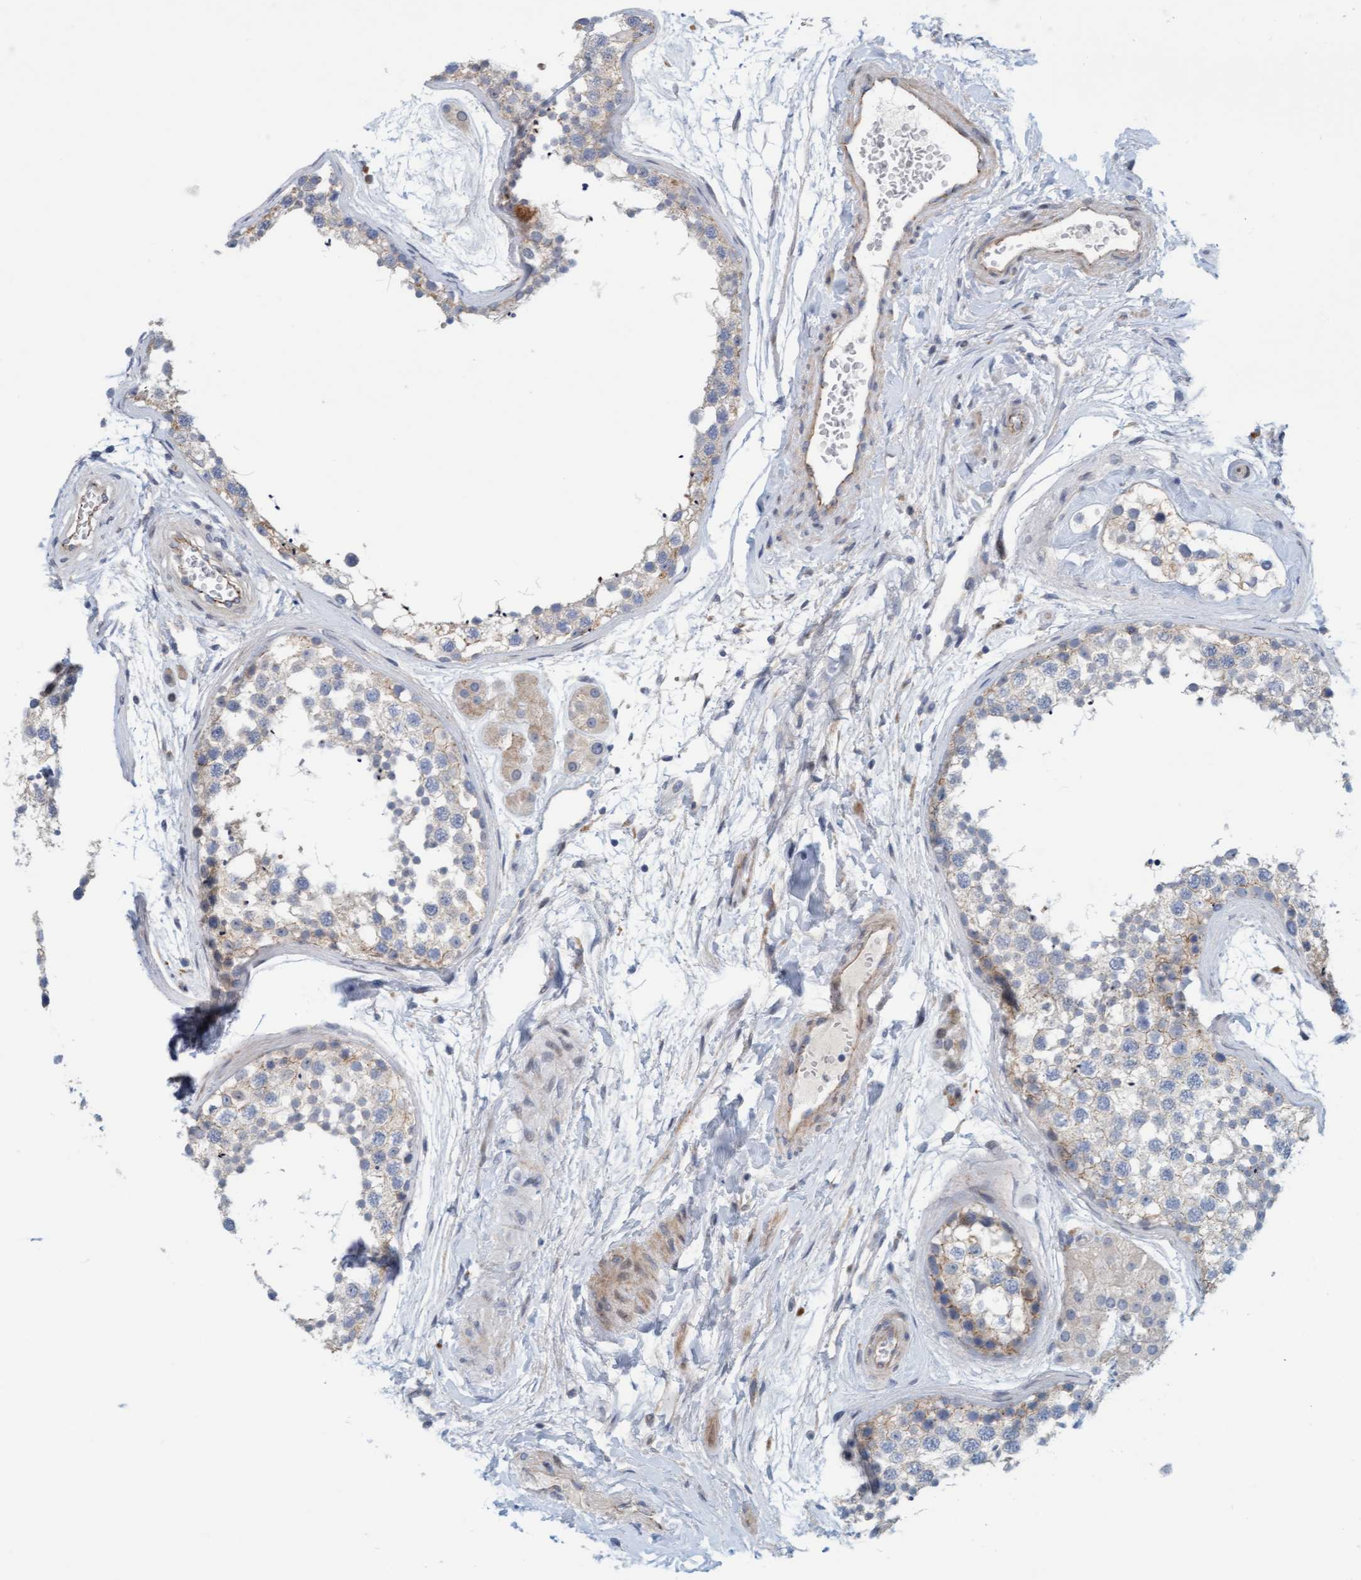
{"staining": {"intensity": "weak", "quantity": "<25%", "location": "cytoplasmic/membranous"}, "tissue": "testis", "cell_type": "Cells in seminiferous ducts", "image_type": "normal", "snomed": [{"axis": "morphology", "description": "Normal tissue, NOS"}, {"axis": "topography", "description": "Testis"}], "caption": "Immunohistochemistry of unremarkable testis reveals no staining in cells in seminiferous ducts.", "gene": "KRBA2", "patient": {"sex": "male", "age": 56}}